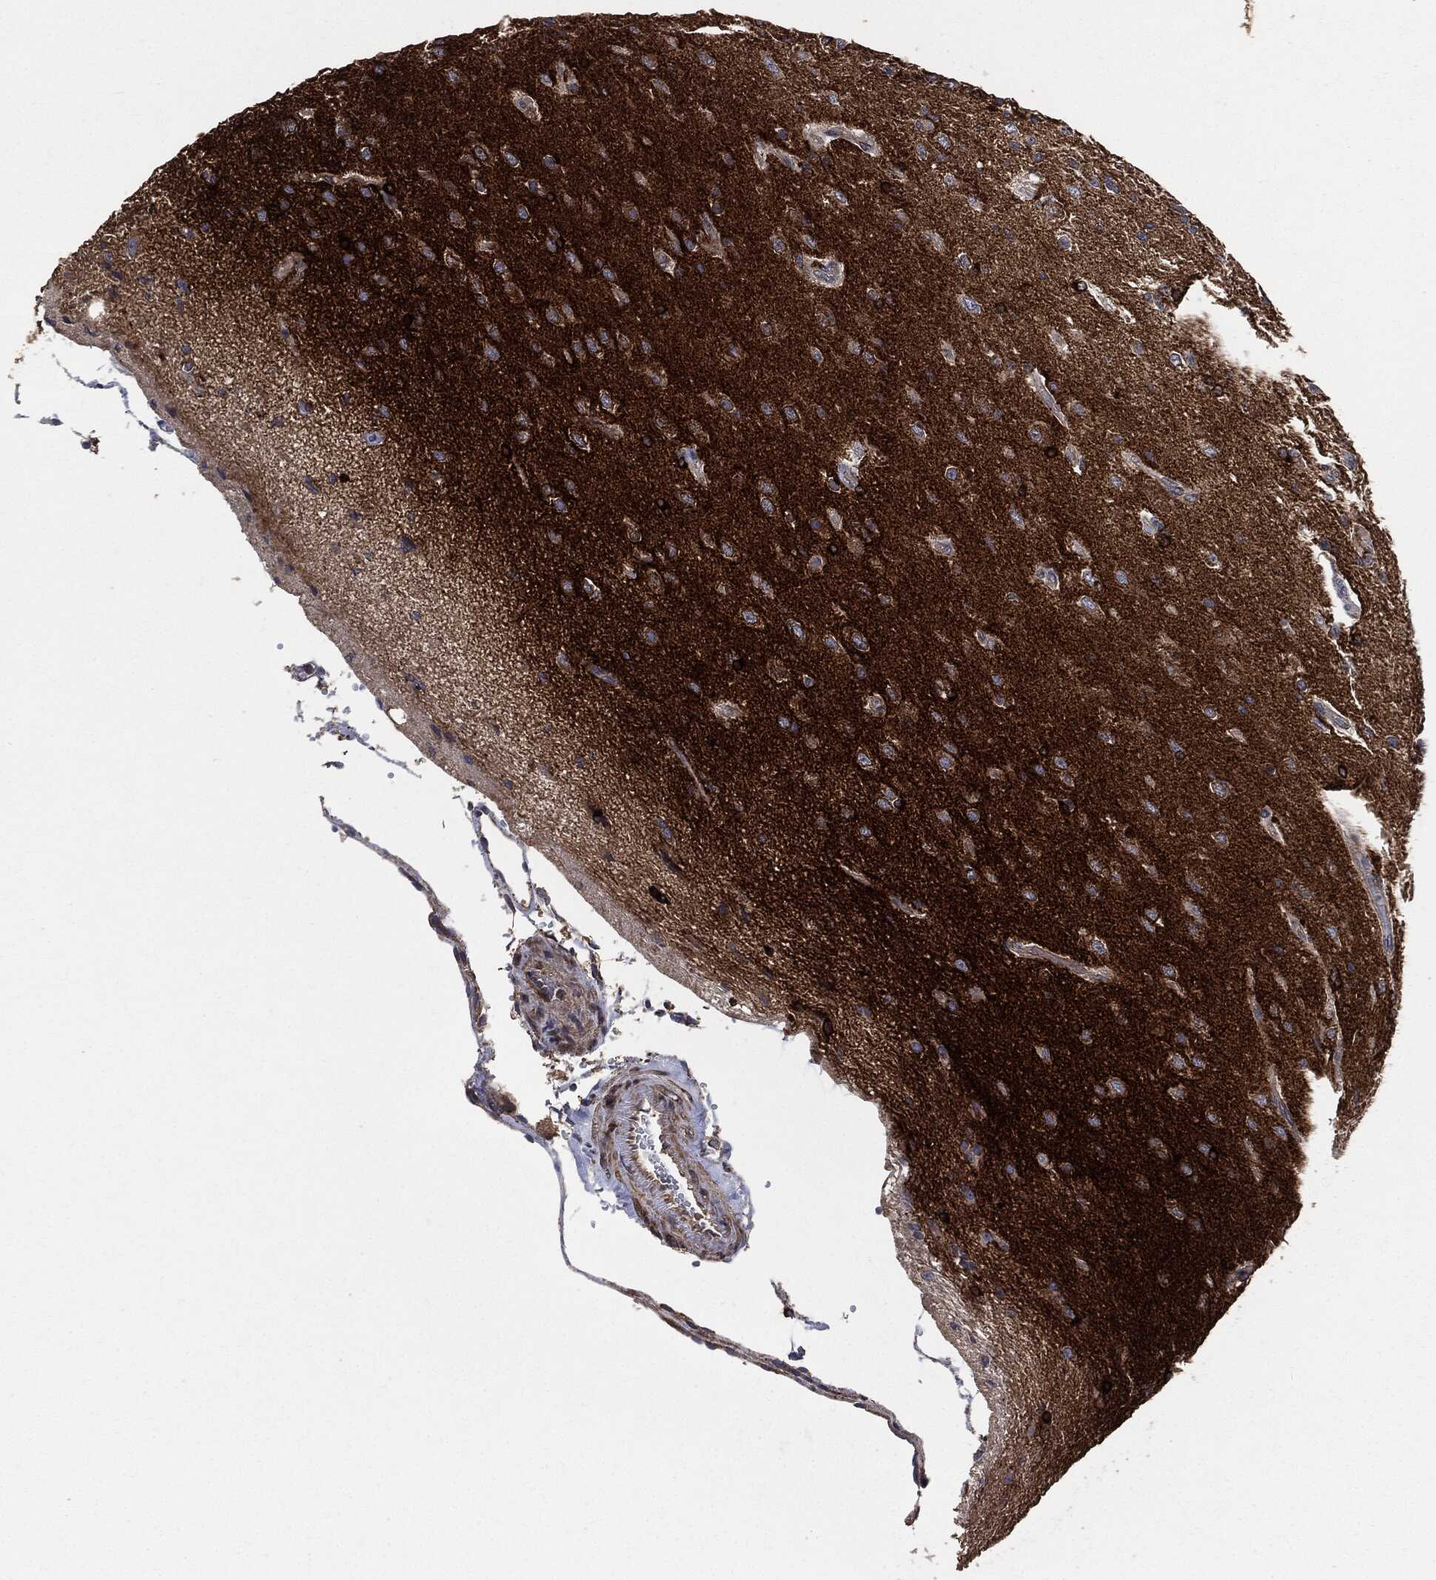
{"staining": {"intensity": "negative", "quantity": "none", "location": "none"}, "tissue": "glioma", "cell_type": "Tumor cells", "image_type": "cancer", "snomed": [{"axis": "morphology", "description": "Glioma, malignant, High grade"}, {"axis": "topography", "description": "Brain"}], "caption": "Human malignant high-grade glioma stained for a protein using immunohistochemistry (IHC) shows no expression in tumor cells.", "gene": "STK3", "patient": {"sex": "male", "age": 56}}